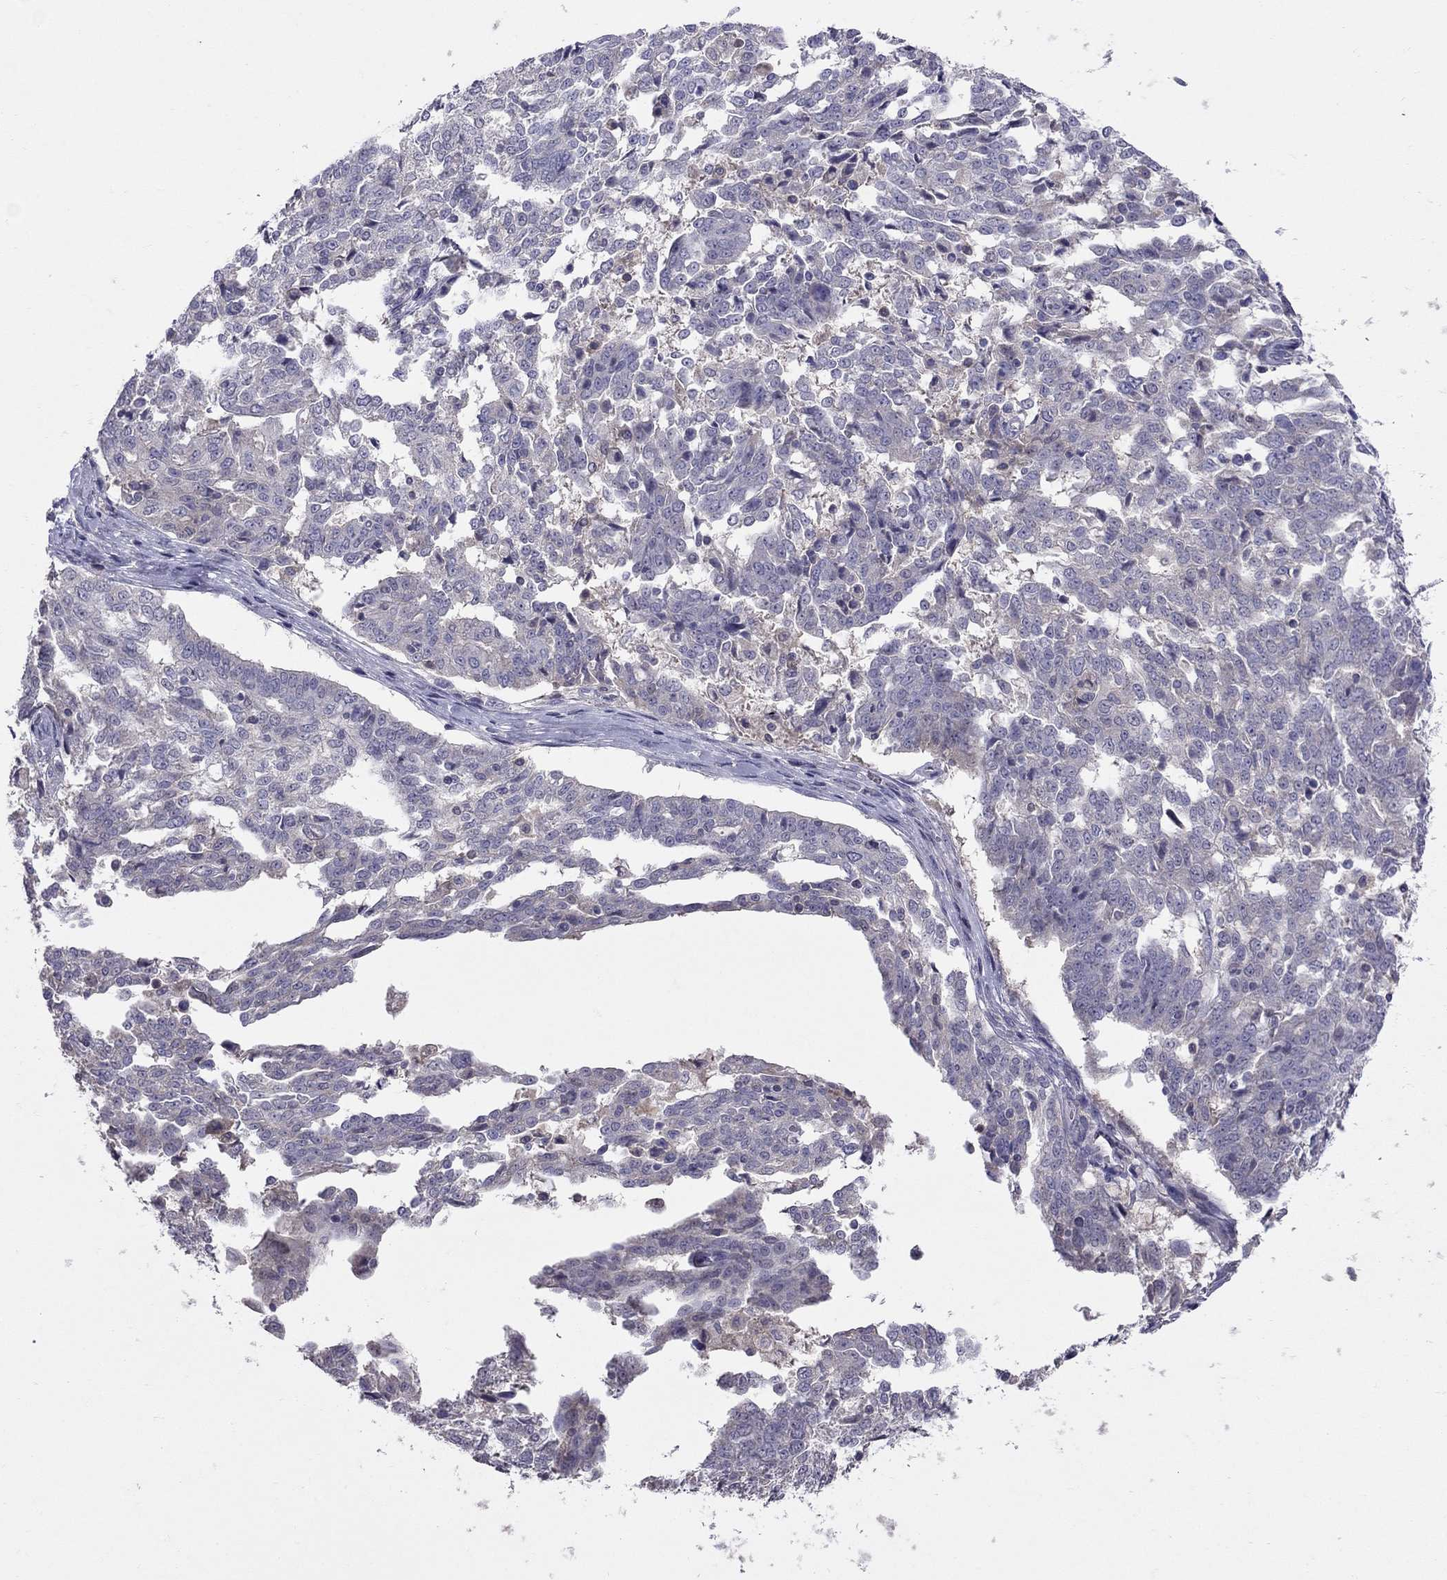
{"staining": {"intensity": "negative", "quantity": "none", "location": "none"}, "tissue": "ovarian cancer", "cell_type": "Tumor cells", "image_type": "cancer", "snomed": [{"axis": "morphology", "description": "Cystadenocarcinoma, serous, NOS"}, {"axis": "topography", "description": "Ovary"}], "caption": "An IHC histopathology image of ovarian cancer (serous cystadenocarcinoma) is shown. There is no staining in tumor cells of ovarian cancer (serous cystadenocarcinoma).", "gene": "RTP5", "patient": {"sex": "female", "age": 67}}